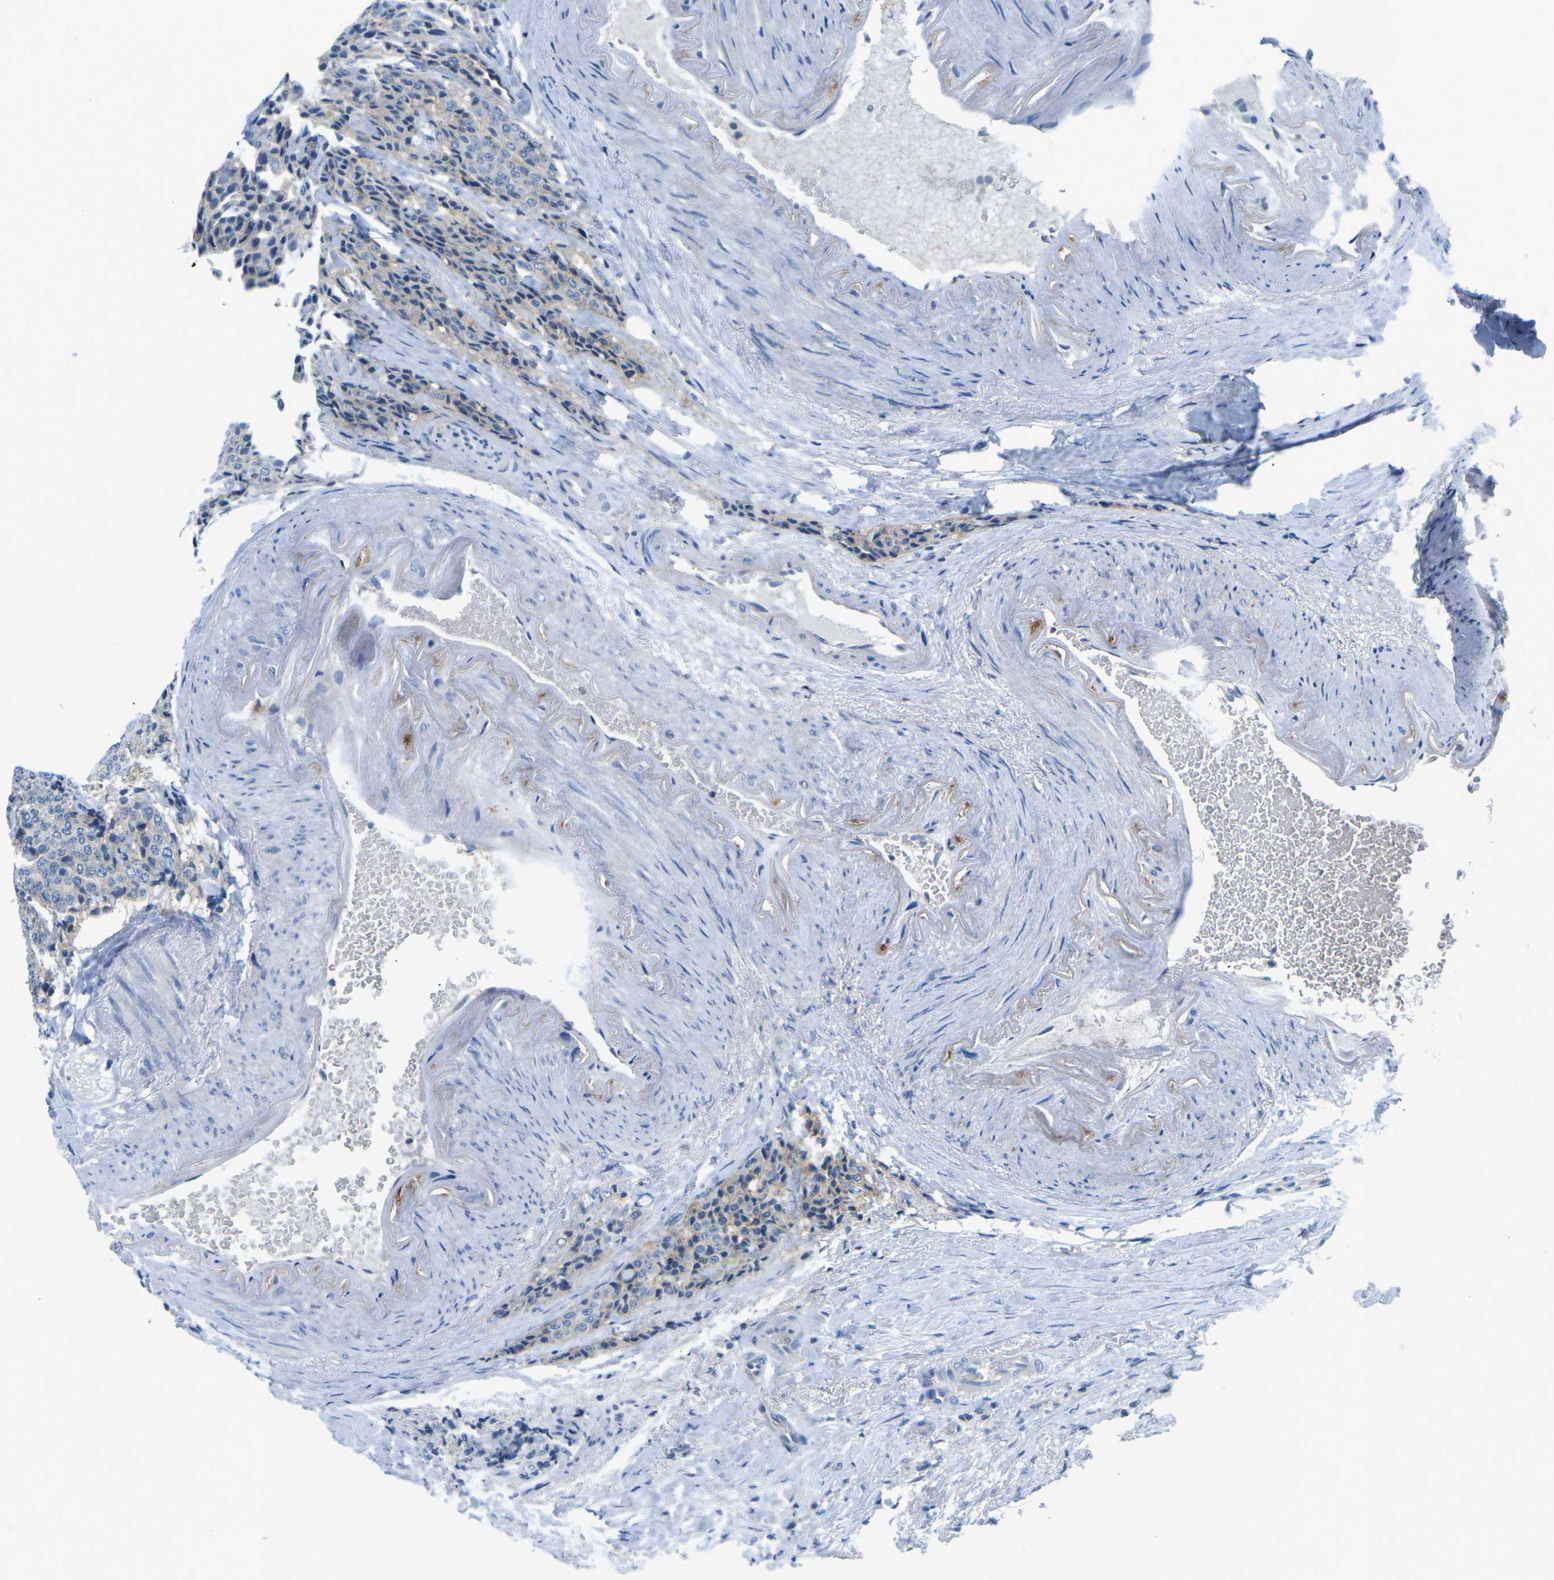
{"staining": {"intensity": "weak", "quantity": "25%-75%", "location": "cytoplasmic/membranous"}, "tissue": "carcinoid", "cell_type": "Tumor cells", "image_type": "cancer", "snomed": [{"axis": "morphology", "description": "Carcinoid, malignant, NOS"}, {"axis": "topography", "description": "Colon"}], "caption": "The image demonstrates staining of carcinoid, revealing weak cytoplasmic/membranous protein expression (brown color) within tumor cells.", "gene": "CD47", "patient": {"sex": "female", "age": 61}}